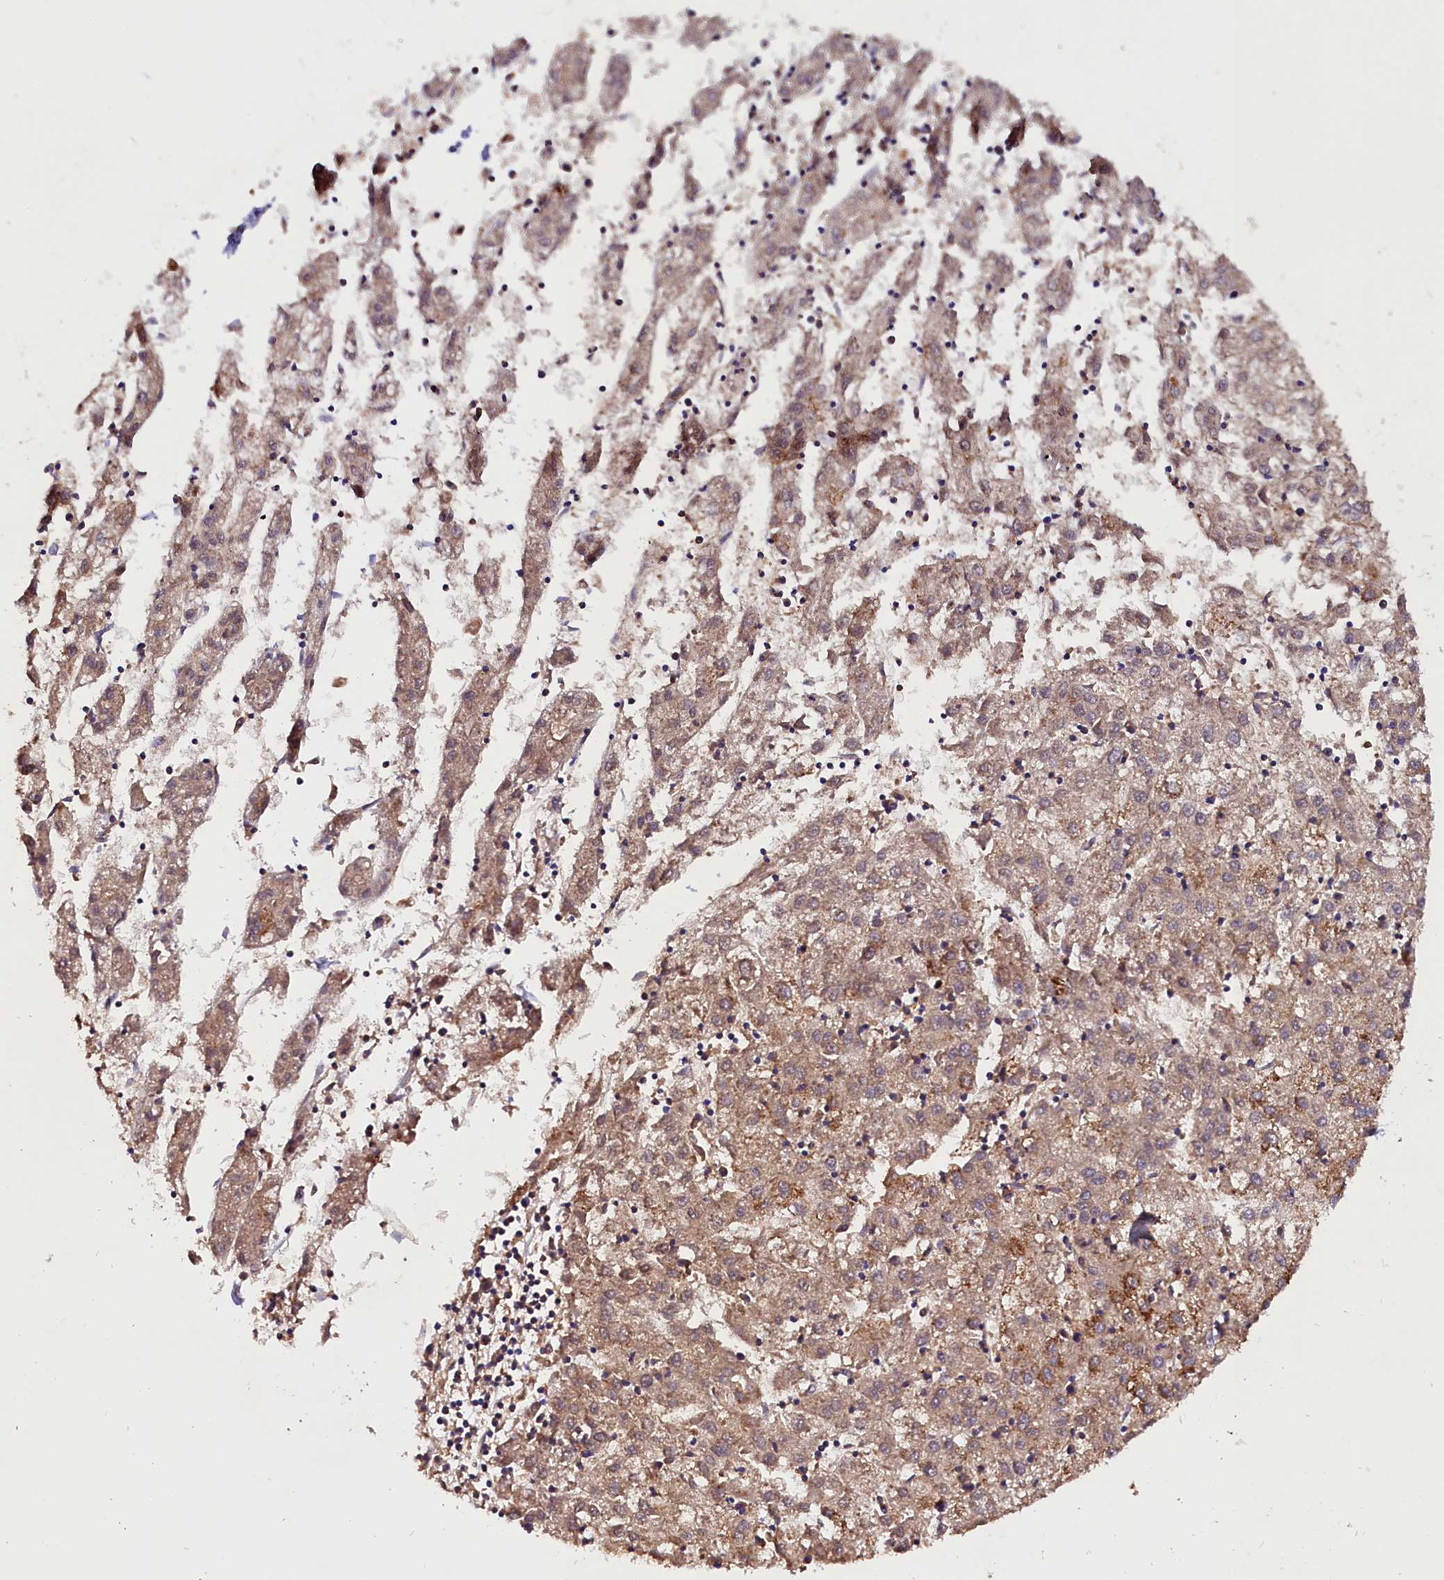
{"staining": {"intensity": "moderate", "quantity": ">75%", "location": "cytoplasmic/membranous"}, "tissue": "liver cancer", "cell_type": "Tumor cells", "image_type": "cancer", "snomed": [{"axis": "morphology", "description": "Carcinoma, Hepatocellular, NOS"}, {"axis": "topography", "description": "Liver"}], "caption": "Protein analysis of liver hepatocellular carcinoma tissue demonstrates moderate cytoplasmic/membranous expression in about >75% of tumor cells.", "gene": "SIX5", "patient": {"sex": "male", "age": 72}}